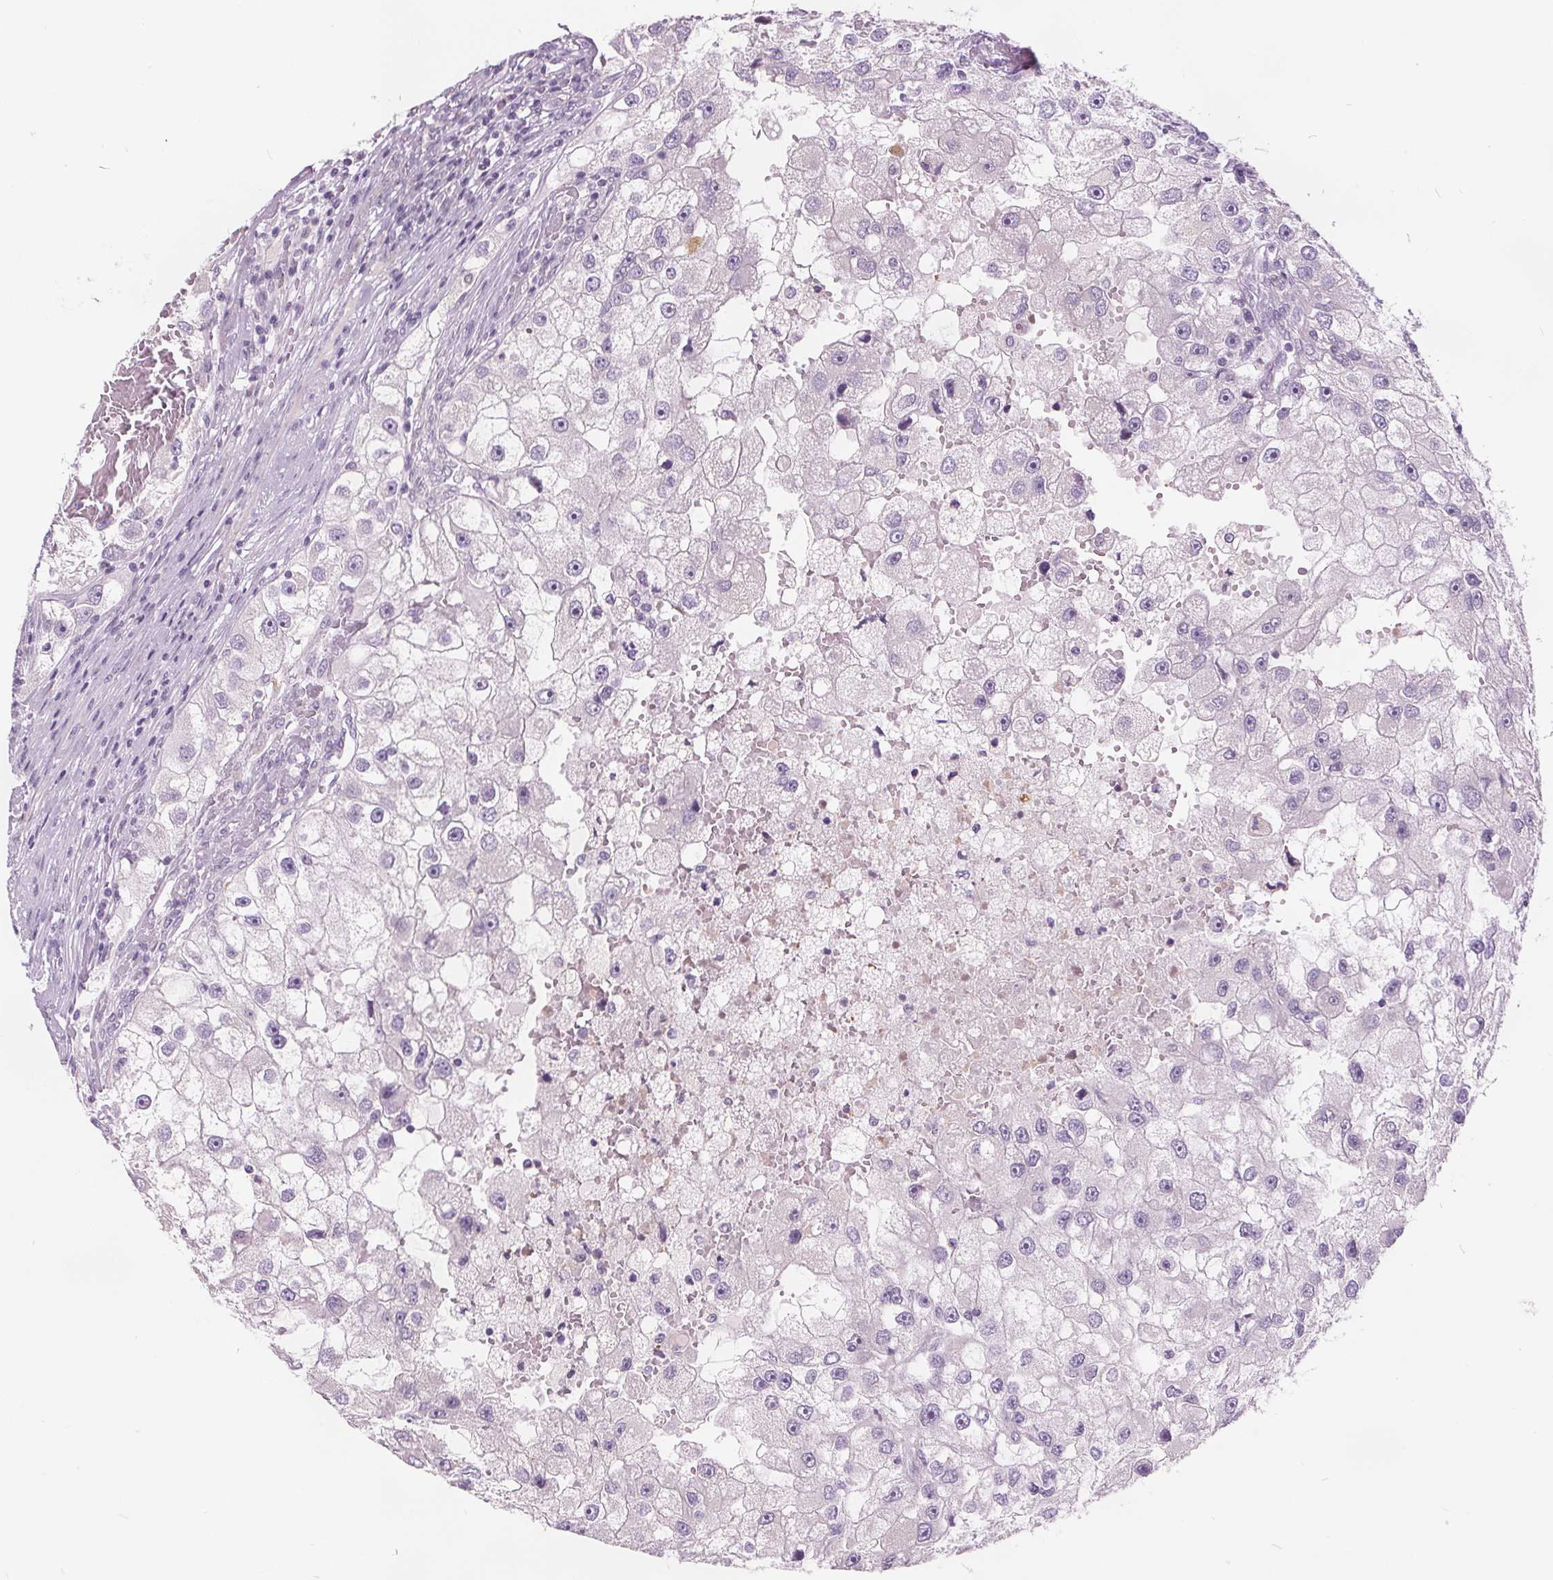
{"staining": {"intensity": "negative", "quantity": "none", "location": "none"}, "tissue": "renal cancer", "cell_type": "Tumor cells", "image_type": "cancer", "snomed": [{"axis": "morphology", "description": "Adenocarcinoma, NOS"}, {"axis": "topography", "description": "Kidney"}], "caption": "Immunohistochemistry (IHC) micrograph of human renal cancer stained for a protein (brown), which reveals no expression in tumor cells.", "gene": "ACOX2", "patient": {"sex": "male", "age": 63}}